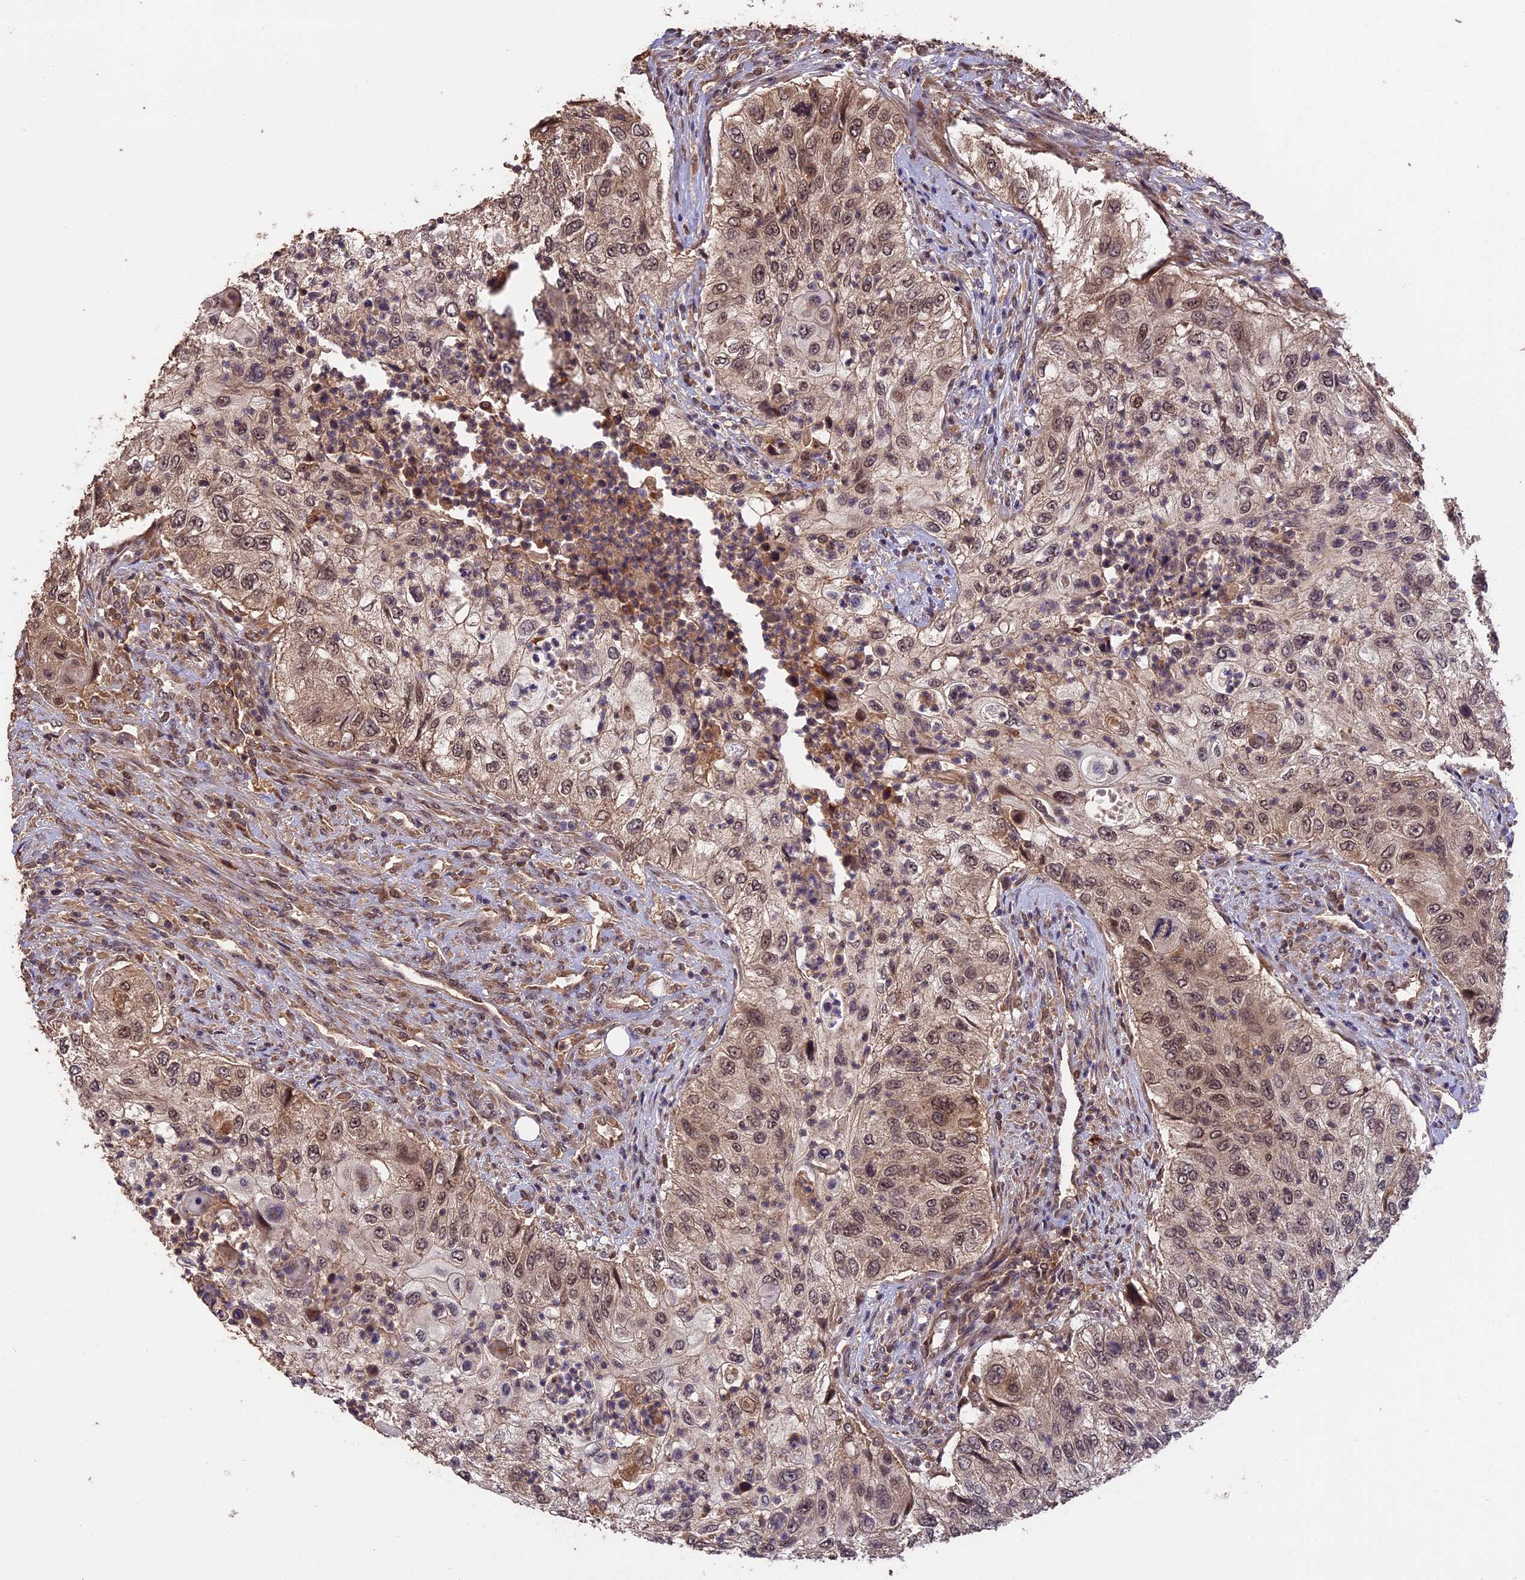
{"staining": {"intensity": "moderate", "quantity": "25%-75%", "location": "nuclear"}, "tissue": "urothelial cancer", "cell_type": "Tumor cells", "image_type": "cancer", "snomed": [{"axis": "morphology", "description": "Urothelial carcinoma, High grade"}, {"axis": "topography", "description": "Urinary bladder"}], "caption": "The photomicrograph shows staining of urothelial carcinoma (high-grade), revealing moderate nuclear protein staining (brown color) within tumor cells.", "gene": "ESCO1", "patient": {"sex": "female", "age": 60}}